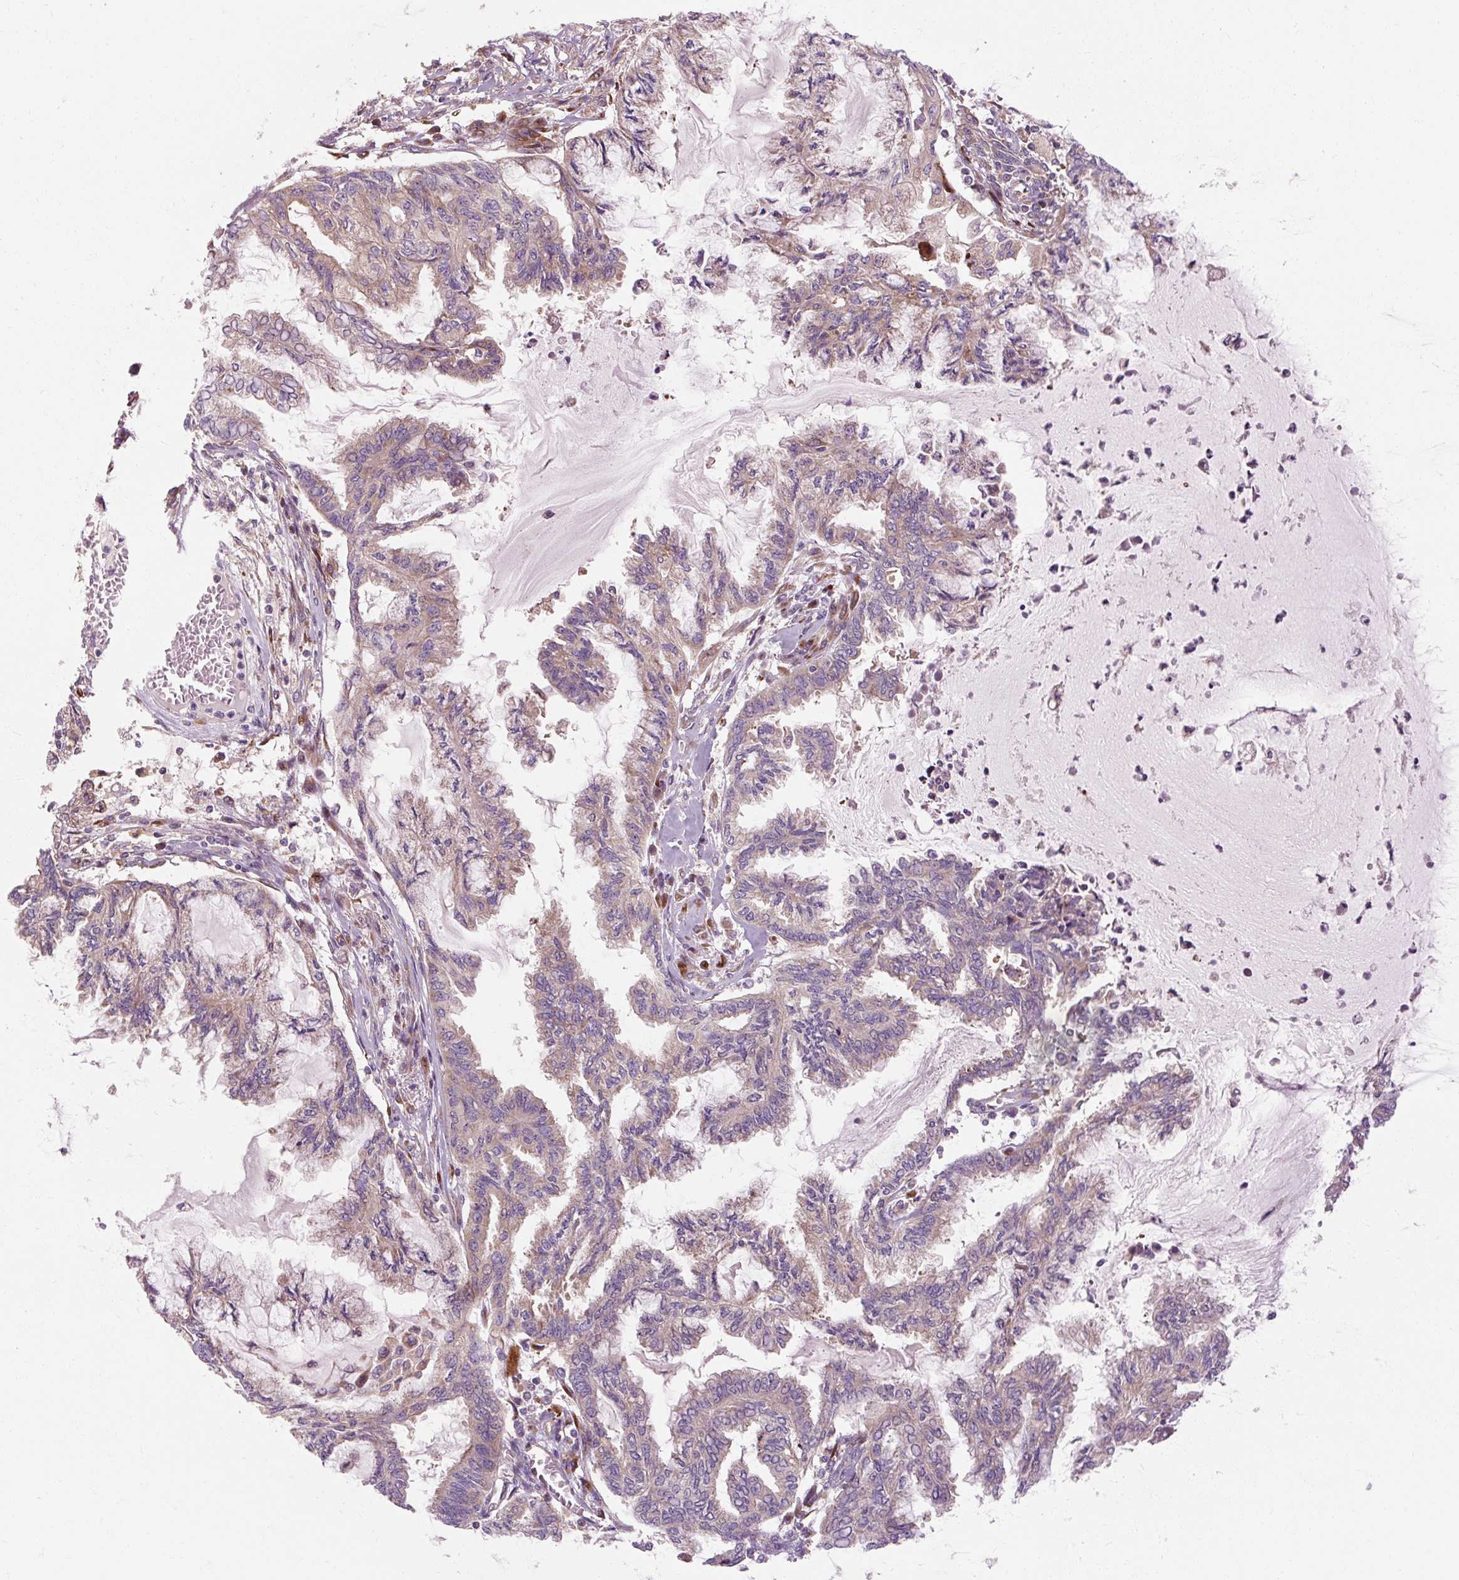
{"staining": {"intensity": "weak", "quantity": "25%-75%", "location": "cytoplasmic/membranous"}, "tissue": "endometrial cancer", "cell_type": "Tumor cells", "image_type": "cancer", "snomed": [{"axis": "morphology", "description": "Adenocarcinoma, NOS"}, {"axis": "topography", "description": "Endometrium"}], "caption": "IHC of human endometrial cancer demonstrates low levels of weak cytoplasmic/membranous expression in about 25%-75% of tumor cells.", "gene": "PRSS48", "patient": {"sex": "female", "age": 86}}